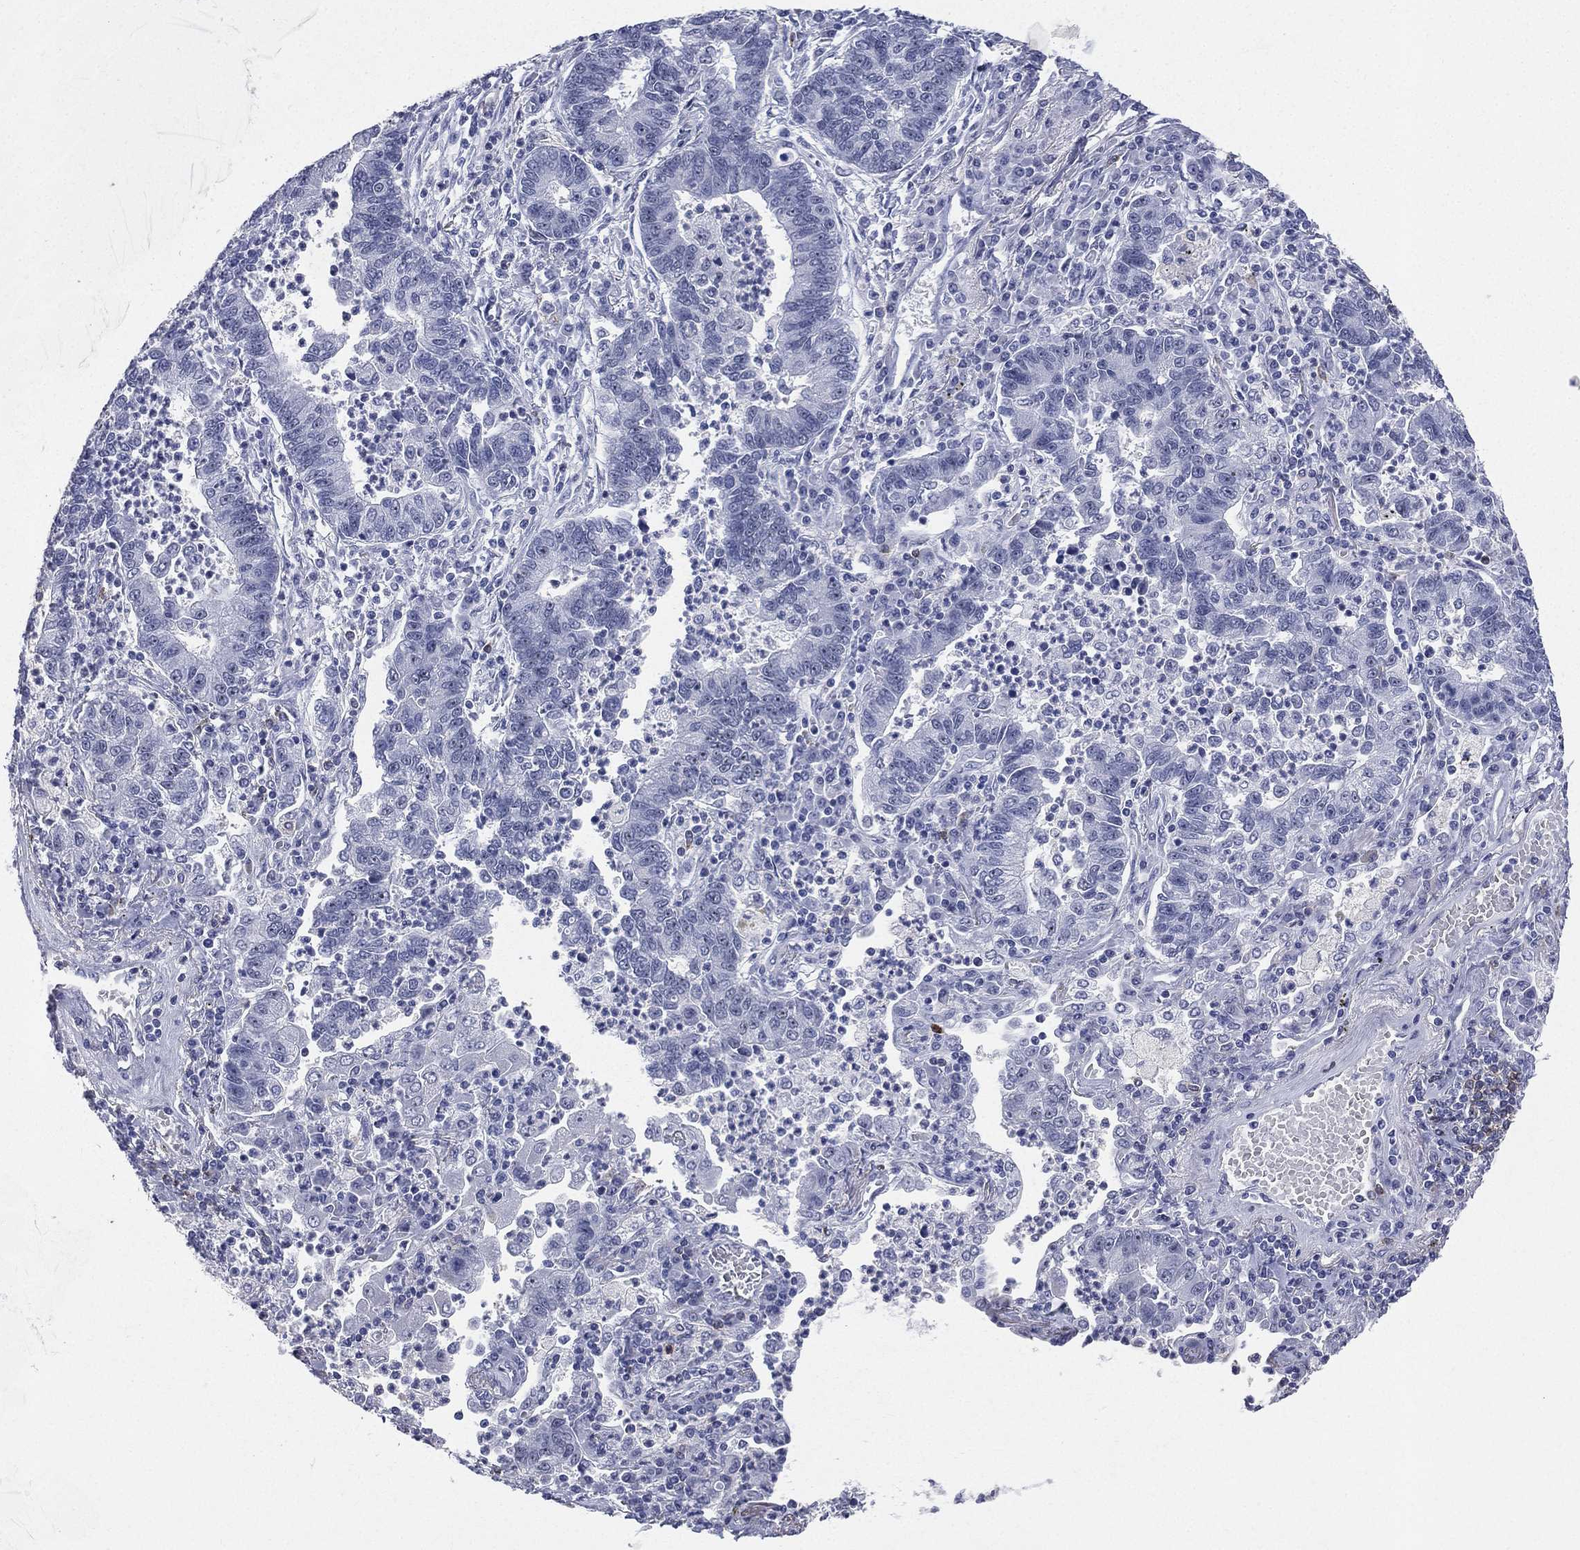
{"staining": {"intensity": "negative", "quantity": "none", "location": "none"}, "tissue": "lung cancer", "cell_type": "Tumor cells", "image_type": "cancer", "snomed": [{"axis": "morphology", "description": "Adenocarcinoma, NOS"}, {"axis": "topography", "description": "Lung"}], "caption": "Protein analysis of lung cancer (adenocarcinoma) reveals no significant positivity in tumor cells. The staining was performed using DAB (3,3'-diaminobenzidine) to visualize the protein expression in brown, while the nuclei were stained in blue with hematoxylin (Magnification: 20x).", "gene": "CD22", "patient": {"sex": "female", "age": 57}}